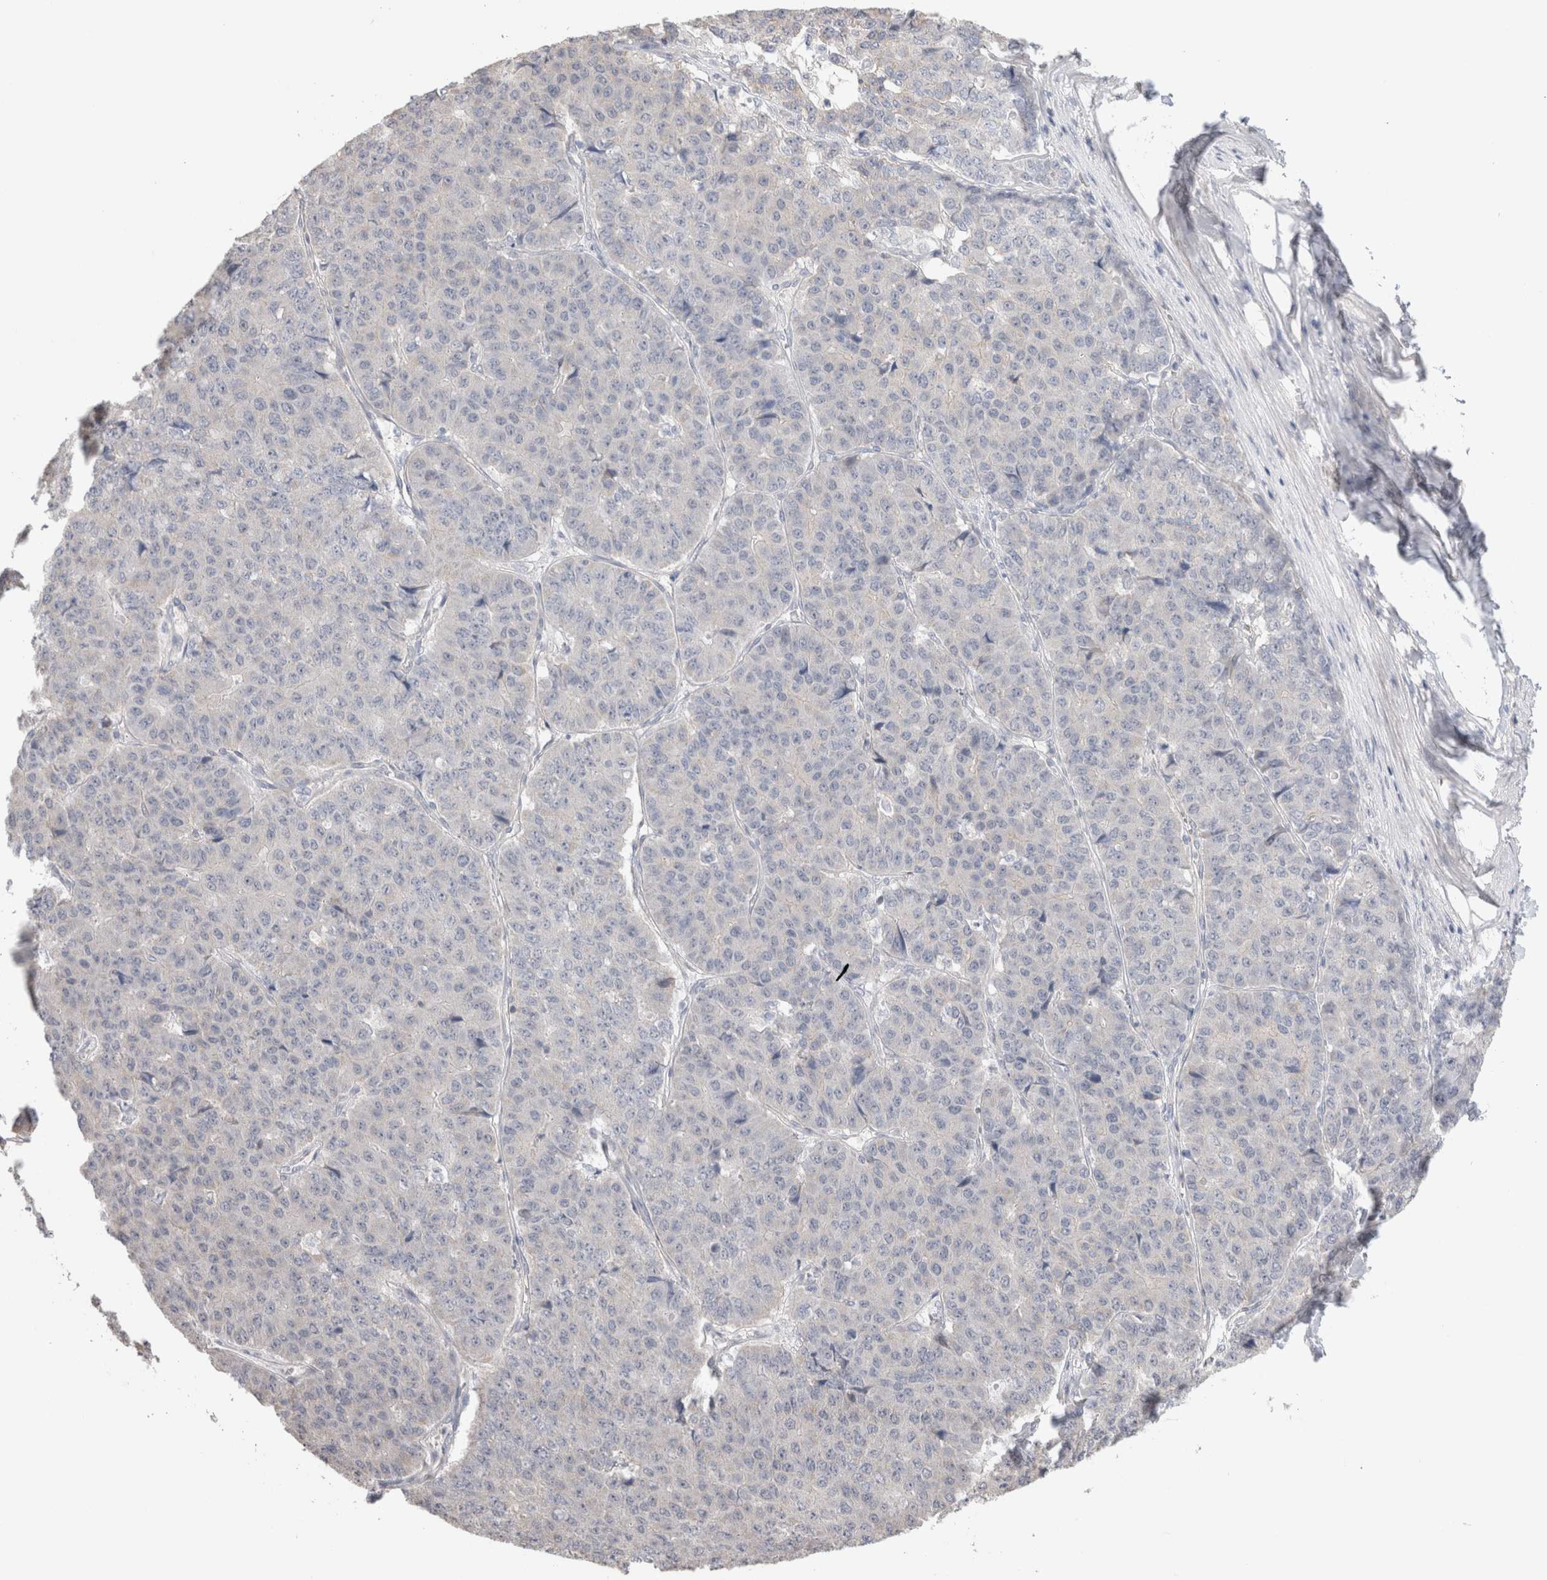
{"staining": {"intensity": "negative", "quantity": "none", "location": "none"}, "tissue": "pancreatic cancer", "cell_type": "Tumor cells", "image_type": "cancer", "snomed": [{"axis": "morphology", "description": "Adenocarcinoma, NOS"}, {"axis": "topography", "description": "Pancreas"}], "caption": "The micrograph exhibits no staining of tumor cells in adenocarcinoma (pancreatic).", "gene": "DMD", "patient": {"sex": "male", "age": 50}}